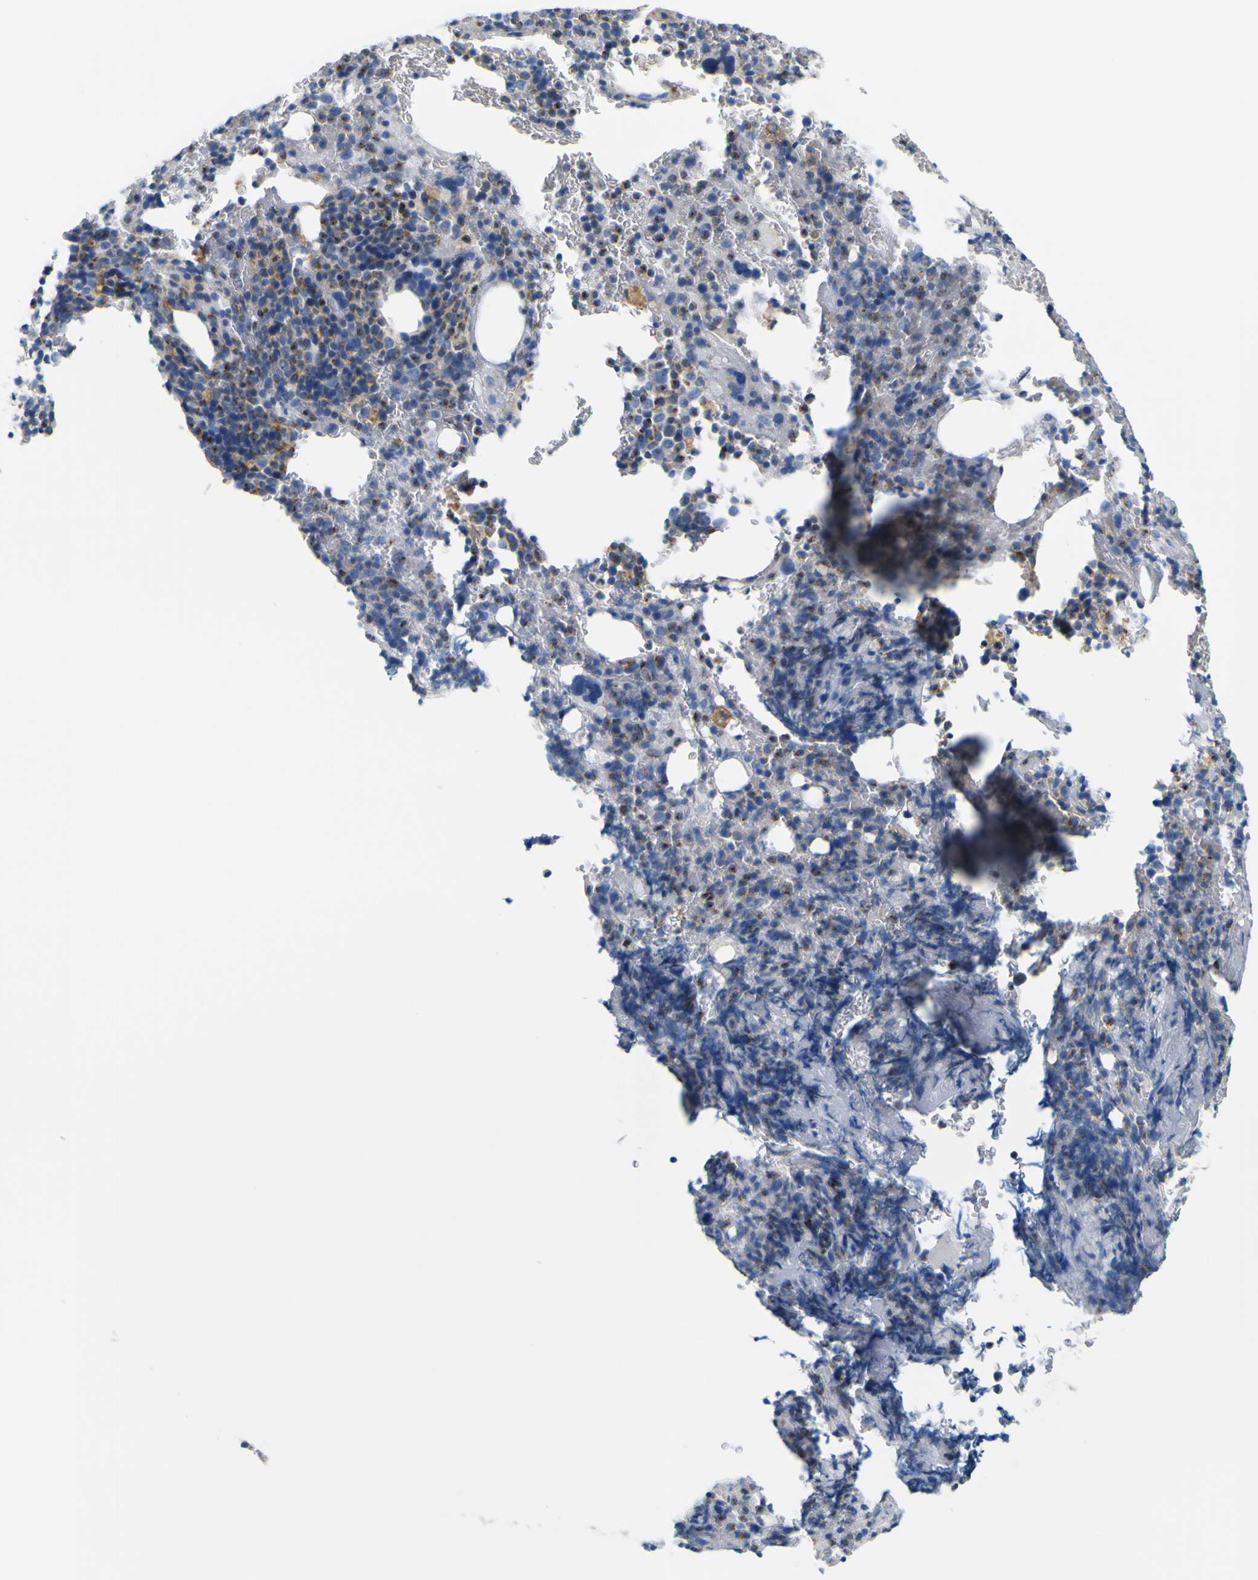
{"staining": {"intensity": "negative", "quantity": "none", "location": "none"}, "tissue": "bone marrow", "cell_type": "Hematopoietic cells", "image_type": "normal", "snomed": [{"axis": "morphology", "description": "Normal tissue, NOS"}, {"axis": "morphology", "description": "Inflammation, NOS"}, {"axis": "topography", "description": "Bone marrow"}], "caption": "This is an immunohistochemistry (IHC) micrograph of unremarkable human bone marrow. There is no positivity in hematopoietic cells.", "gene": "IGF2R", "patient": {"sex": "male", "age": 72}}